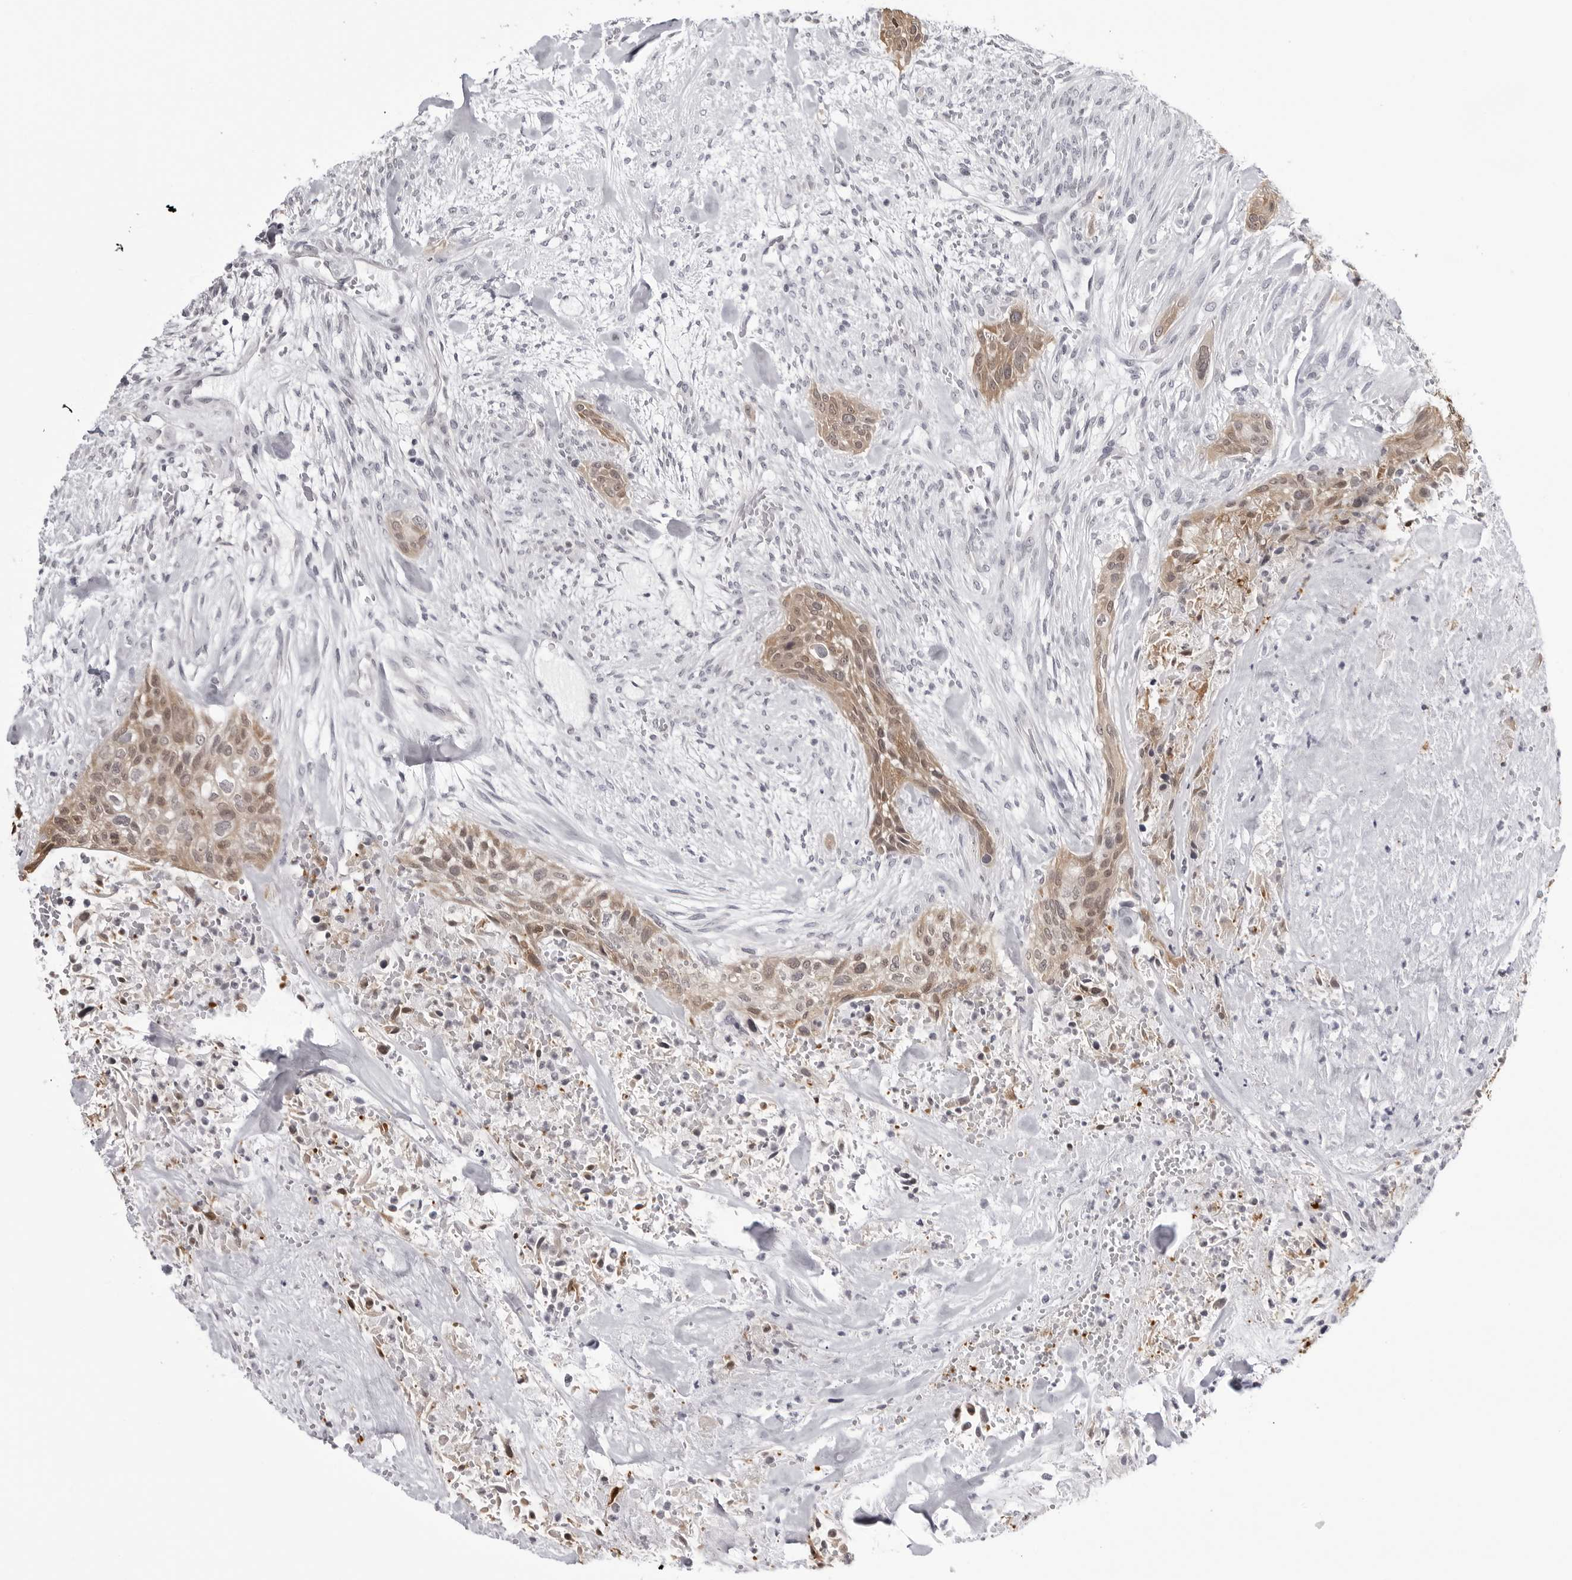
{"staining": {"intensity": "weak", "quantity": ">75%", "location": "cytoplasmic/membranous,nuclear"}, "tissue": "urothelial cancer", "cell_type": "Tumor cells", "image_type": "cancer", "snomed": [{"axis": "morphology", "description": "Urothelial carcinoma, High grade"}, {"axis": "topography", "description": "Urinary bladder"}], "caption": "Urothelial cancer tissue demonstrates weak cytoplasmic/membranous and nuclear staining in approximately >75% of tumor cells", "gene": "YWHAG", "patient": {"sex": "male", "age": 35}}